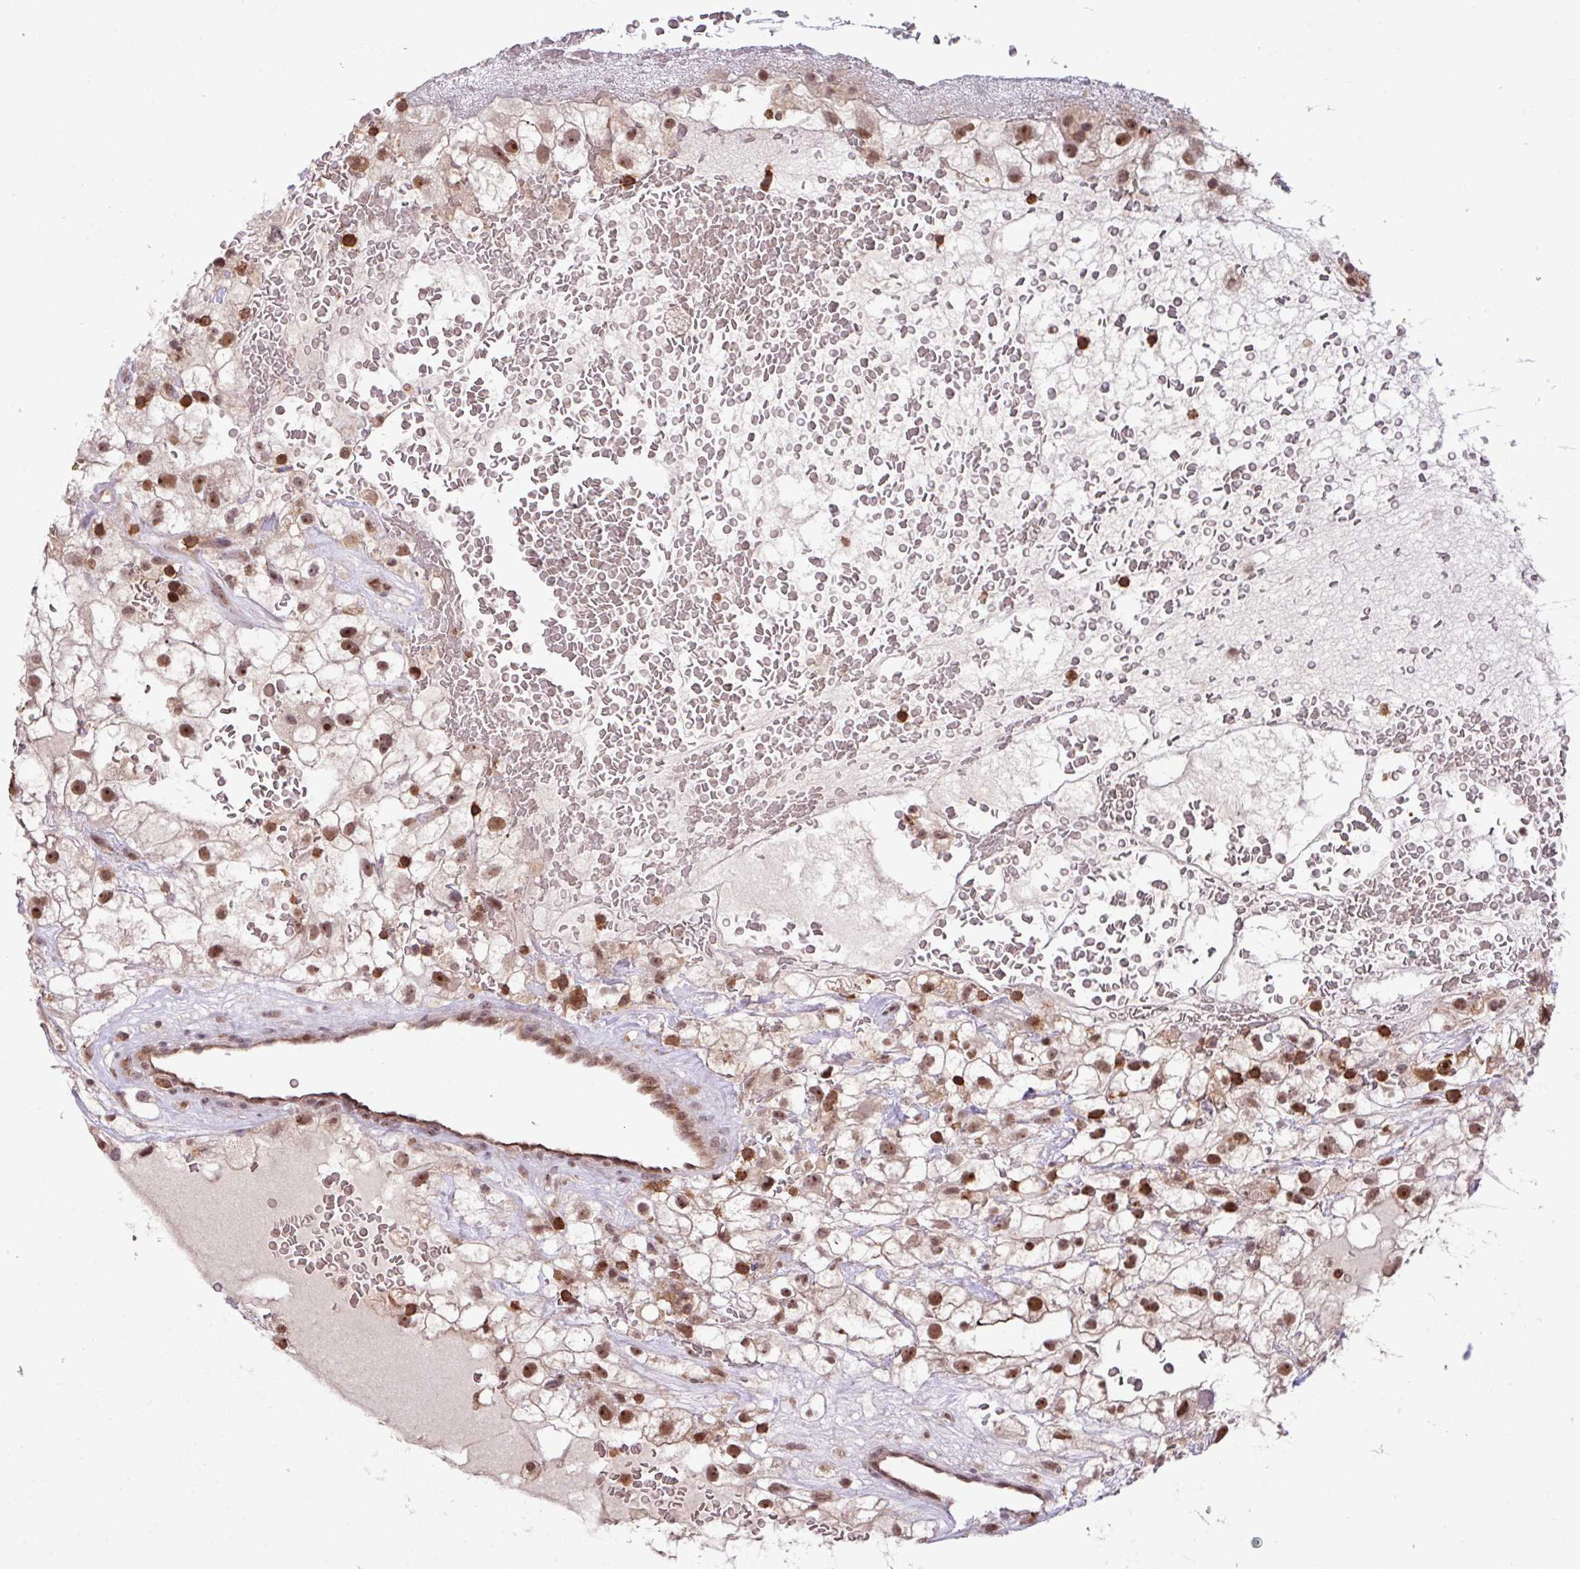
{"staining": {"intensity": "moderate", "quantity": "25%-75%", "location": "nuclear"}, "tissue": "renal cancer", "cell_type": "Tumor cells", "image_type": "cancer", "snomed": [{"axis": "morphology", "description": "Adenocarcinoma, NOS"}, {"axis": "topography", "description": "Kidney"}], "caption": "Renal cancer (adenocarcinoma) tissue exhibits moderate nuclear expression in about 25%-75% of tumor cells, visualized by immunohistochemistry.", "gene": "GON7", "patient": {"sex": "male", "age": 59}}